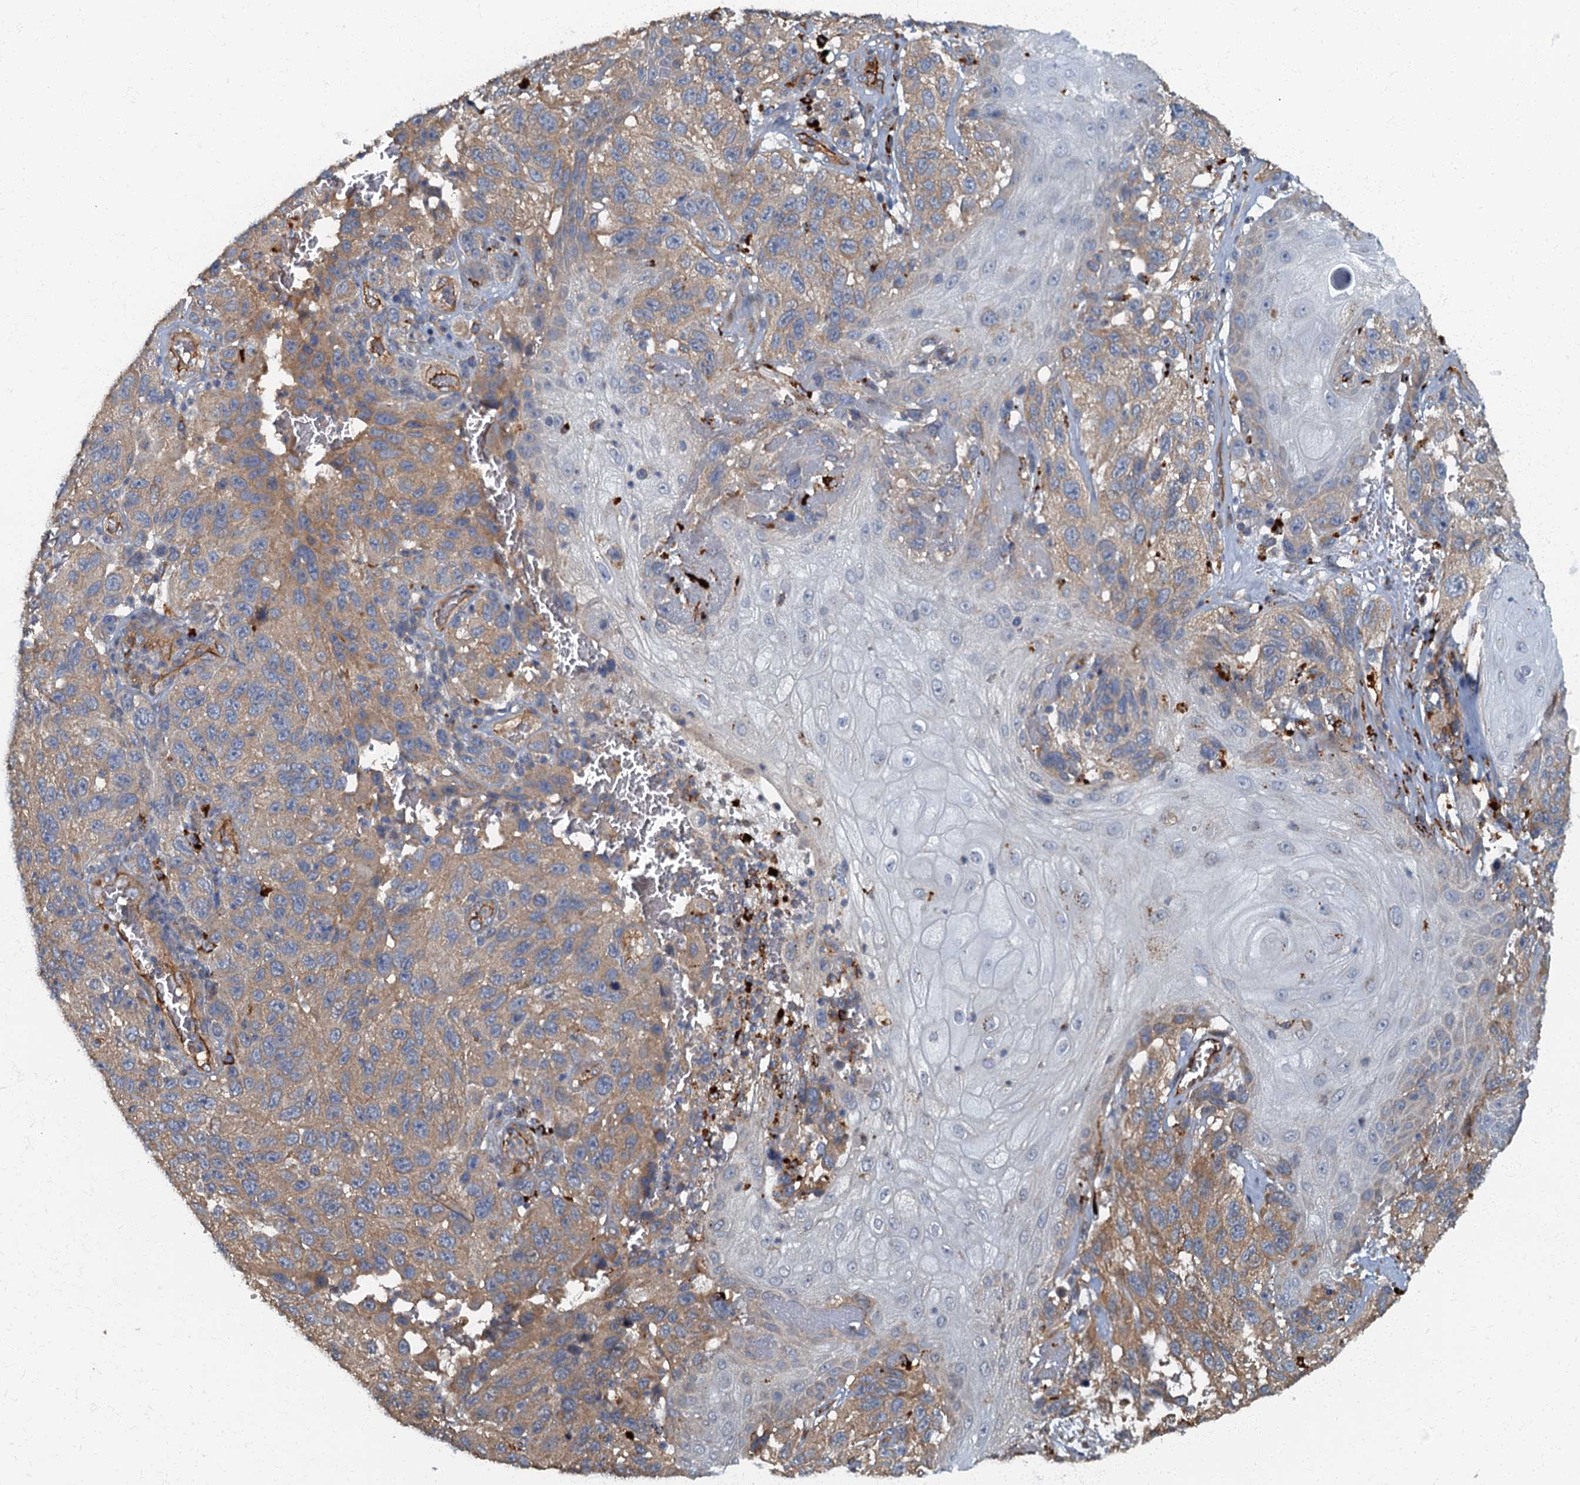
{"staining": {"intensity": "weak", "quantity": "25%-75%", "location": "cytoplasmic/membranous"}, "tissue": "melanoma", "cell_type": "Tumor cells", "image_type": "cancer", "snomed": [{"axis": "morphology", "description": "Normal tissue, NOS"}, {"axis": "morphology", "description": "Malignant melanoma, NOS"}, {"axis": "topography", "description": "Skin"}], "caption": "Weak cytoplasmic/membranous staining for a protein is seen in about 25%-75% of tumor cells of malignant melanoma using immunohistochemistry.", "gene": "ARL11", "patient": {"sex": "female", "age": 96}}